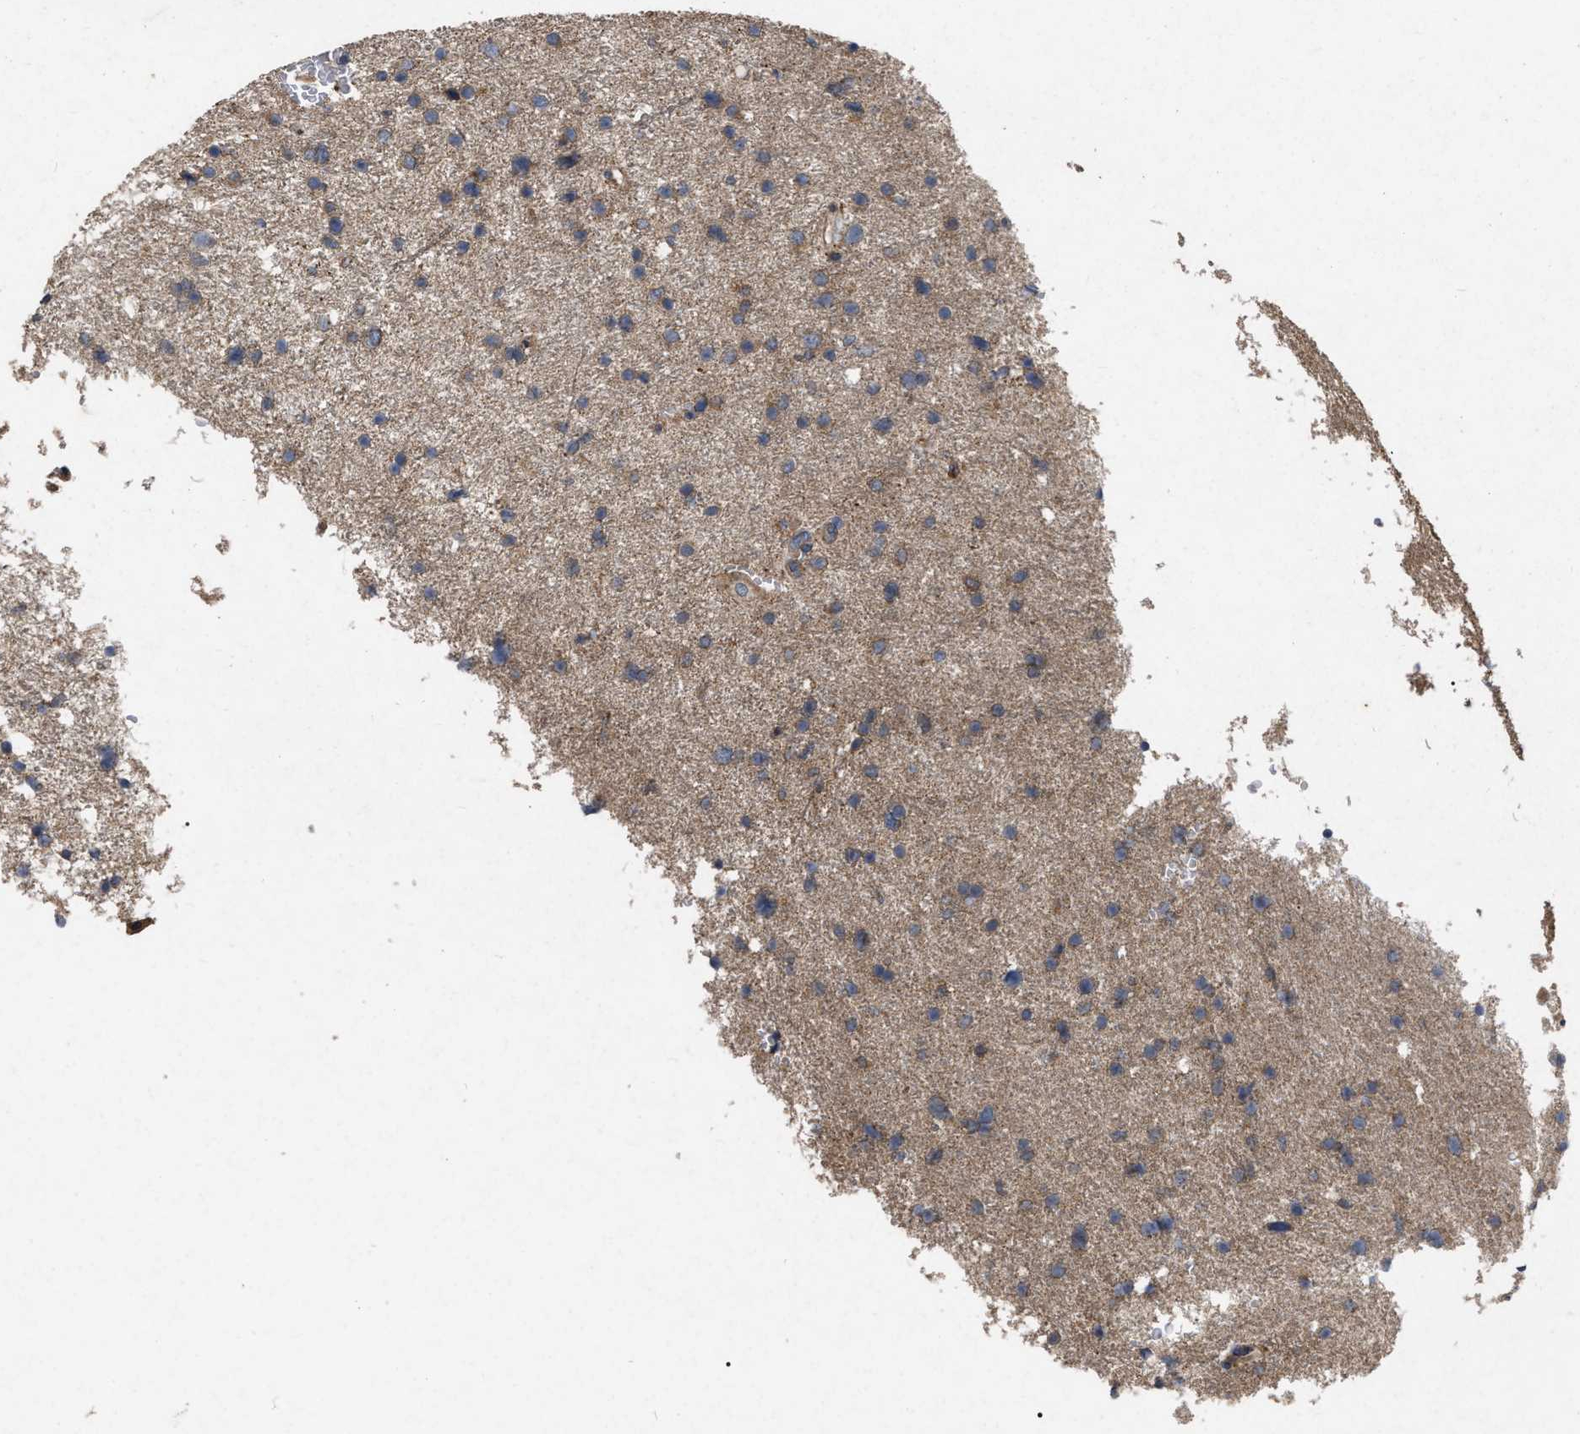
{"staining": {"intensity": "weak", "quantity": ">75%", "location": "cytoplasmic/membranous"}, "tissue": "glioma", "cell_type": "Tumor cells", "image_type": "cancer", "snomed": [{"axis": "morphology", "description": "Glioma, malignant, Low grade"}, {"axis": "topography", "description": "Brain"}], "caption": "This photomicrograph demonstrates IHC staining of human glioma, with low weak cytoplasmic/membranous expression in approximately >75% of tumor cells.", "gene": "CDKN2C", "patient": {"sex": "female", "age": 37}}